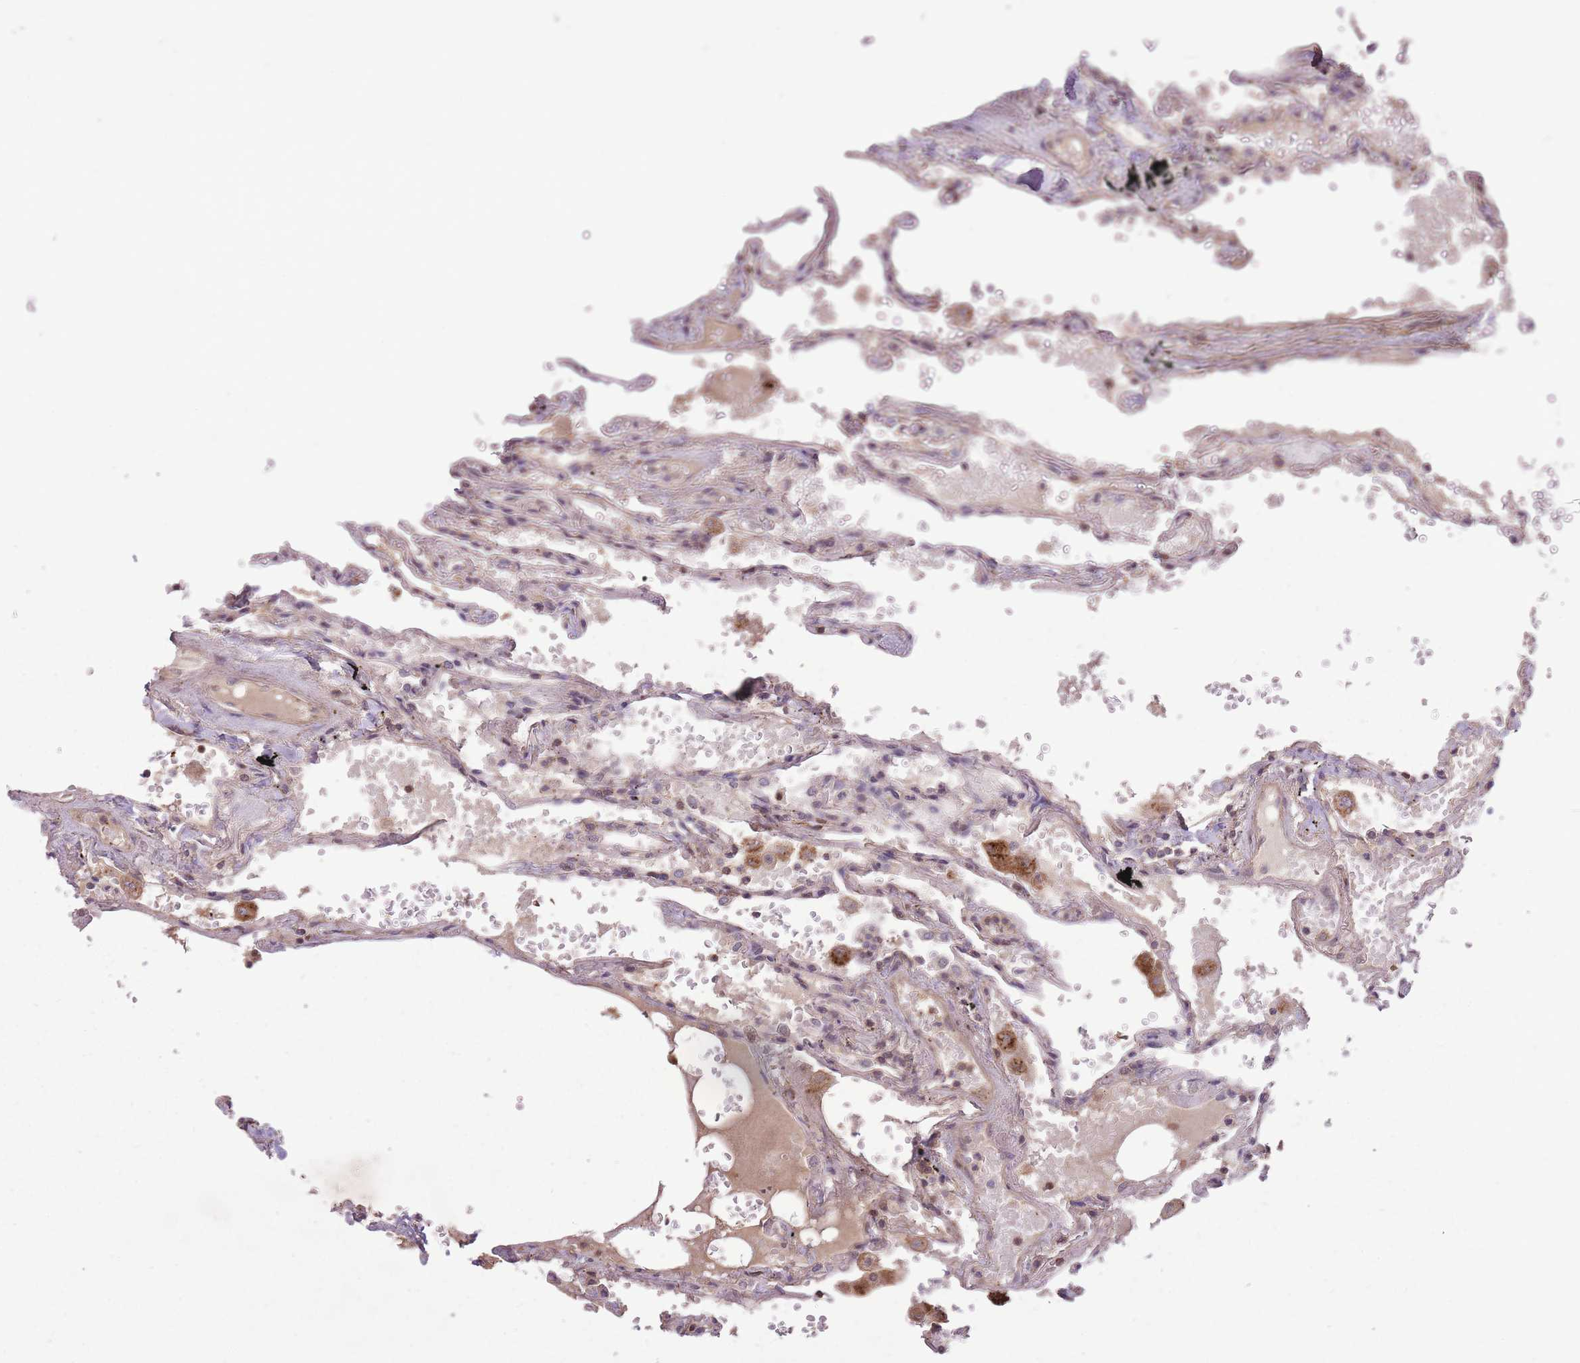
{"staining": {"intensity": "moderate", "quantity": "25%-75%", "location": "cytoplasmic/membranous"}, "tissue": "lung", "cell_type": "Alveolar cells", "image_type": "normal", "snomed": [{"axis": "morphology", "description": "Normal tissue, NOS"}, {"axis": "topography", "description": "Lung"}], "caption": "Protein staining displays moderate cytoplasmic/membranous expression in about 25%-75% of alveolar cells in benign lung.", "gene": "POLR3F", "patient": {"sex": "female", "age": 67}}